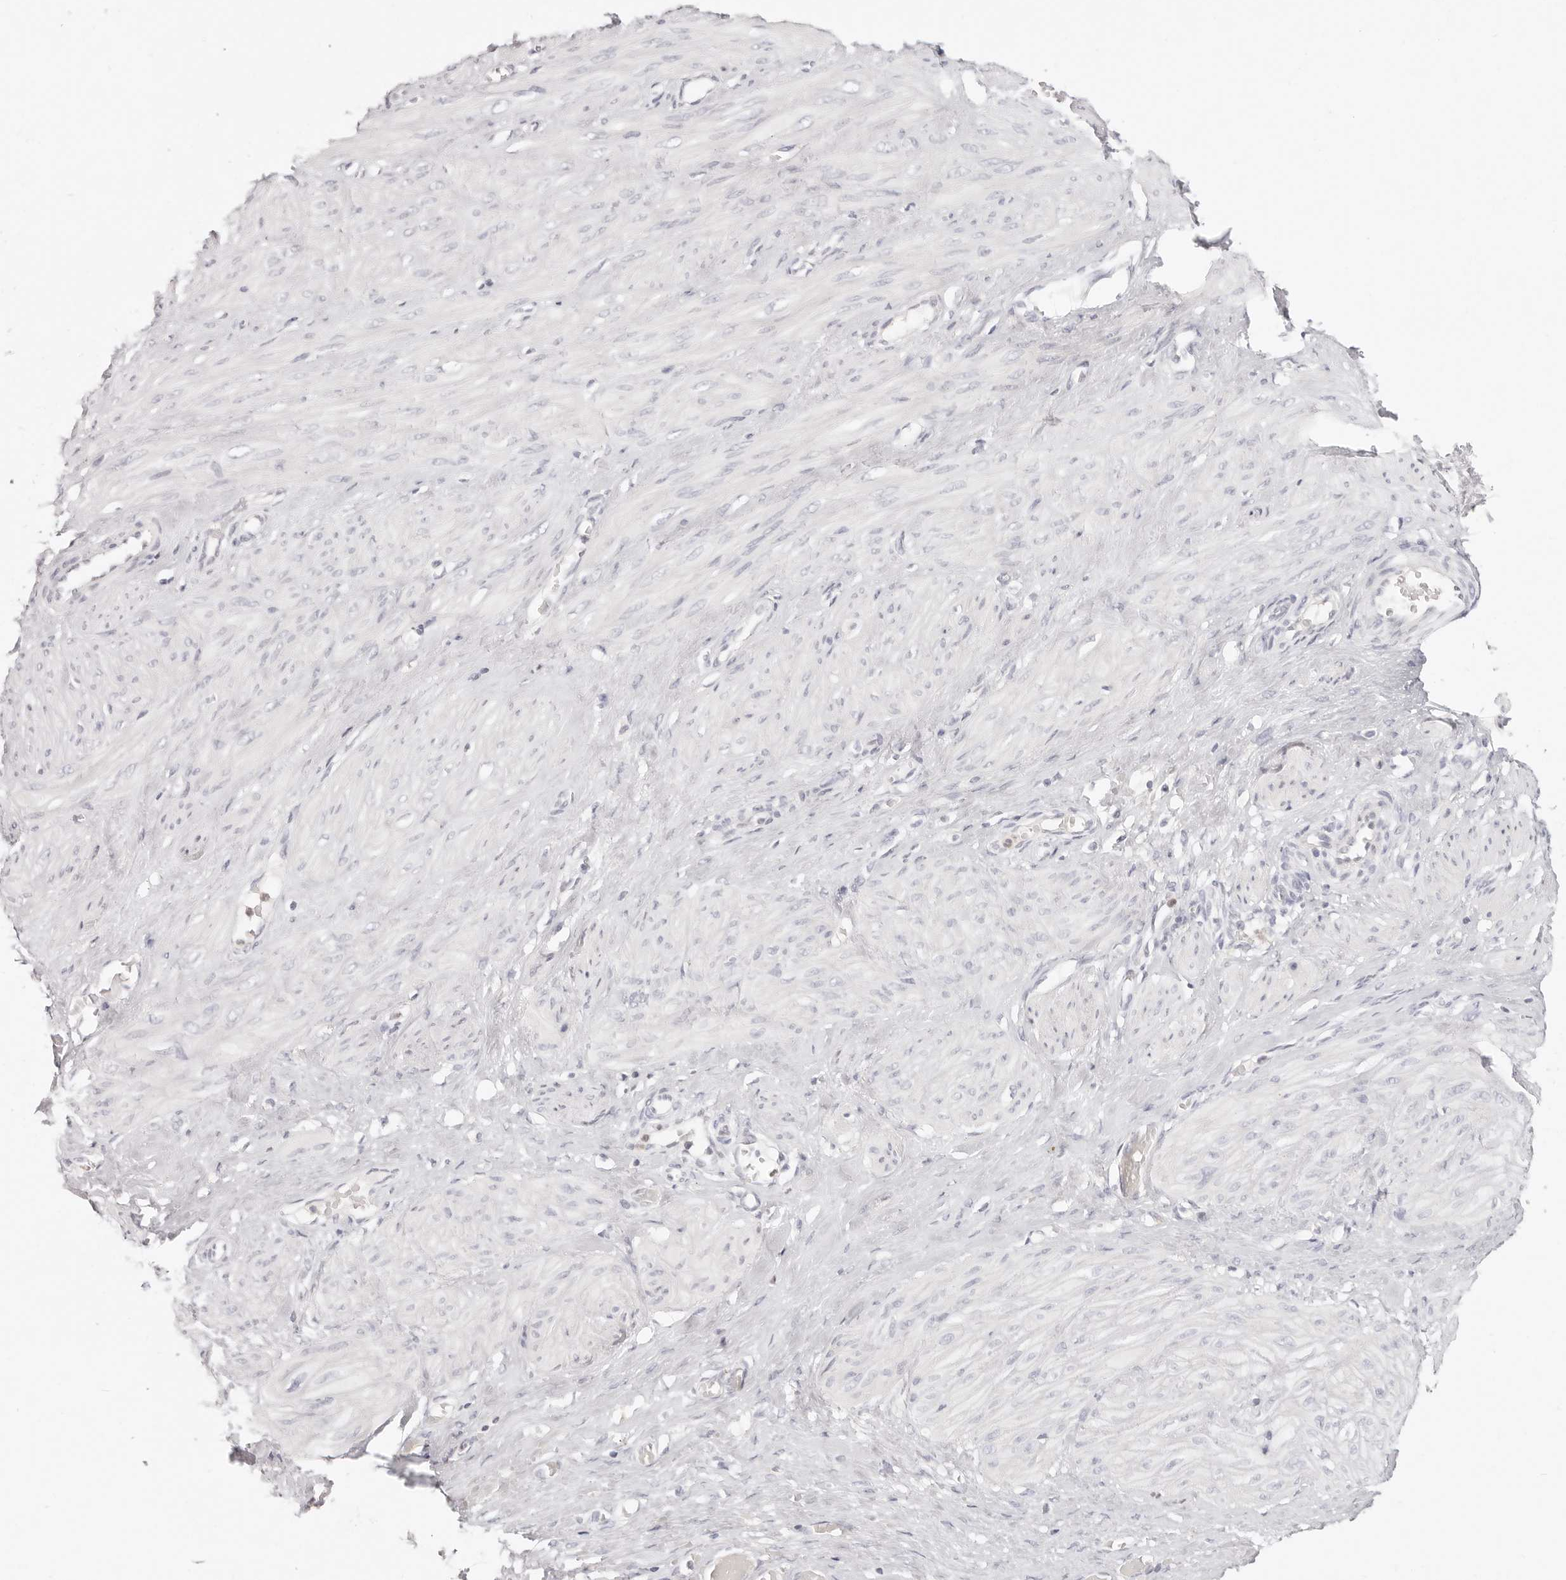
{"staining": {"intensity": "negative", "quantity": "none", "location": "none"}, "tissue": "smooth muscle", "cell_type": "Smooth muscle cells", "image_type": "normal", "snomed": [{"axis": "morphology", "description": "Normal tissue, NOS"}, {"axis": "topography", "description": "Endometrium"}], "caption": "The image exhibits no staining of smooth muscle cells in unremarkable smooth muscle.", "gene": "ASCL1", "patient": {"sex": "female", "age": 33}}